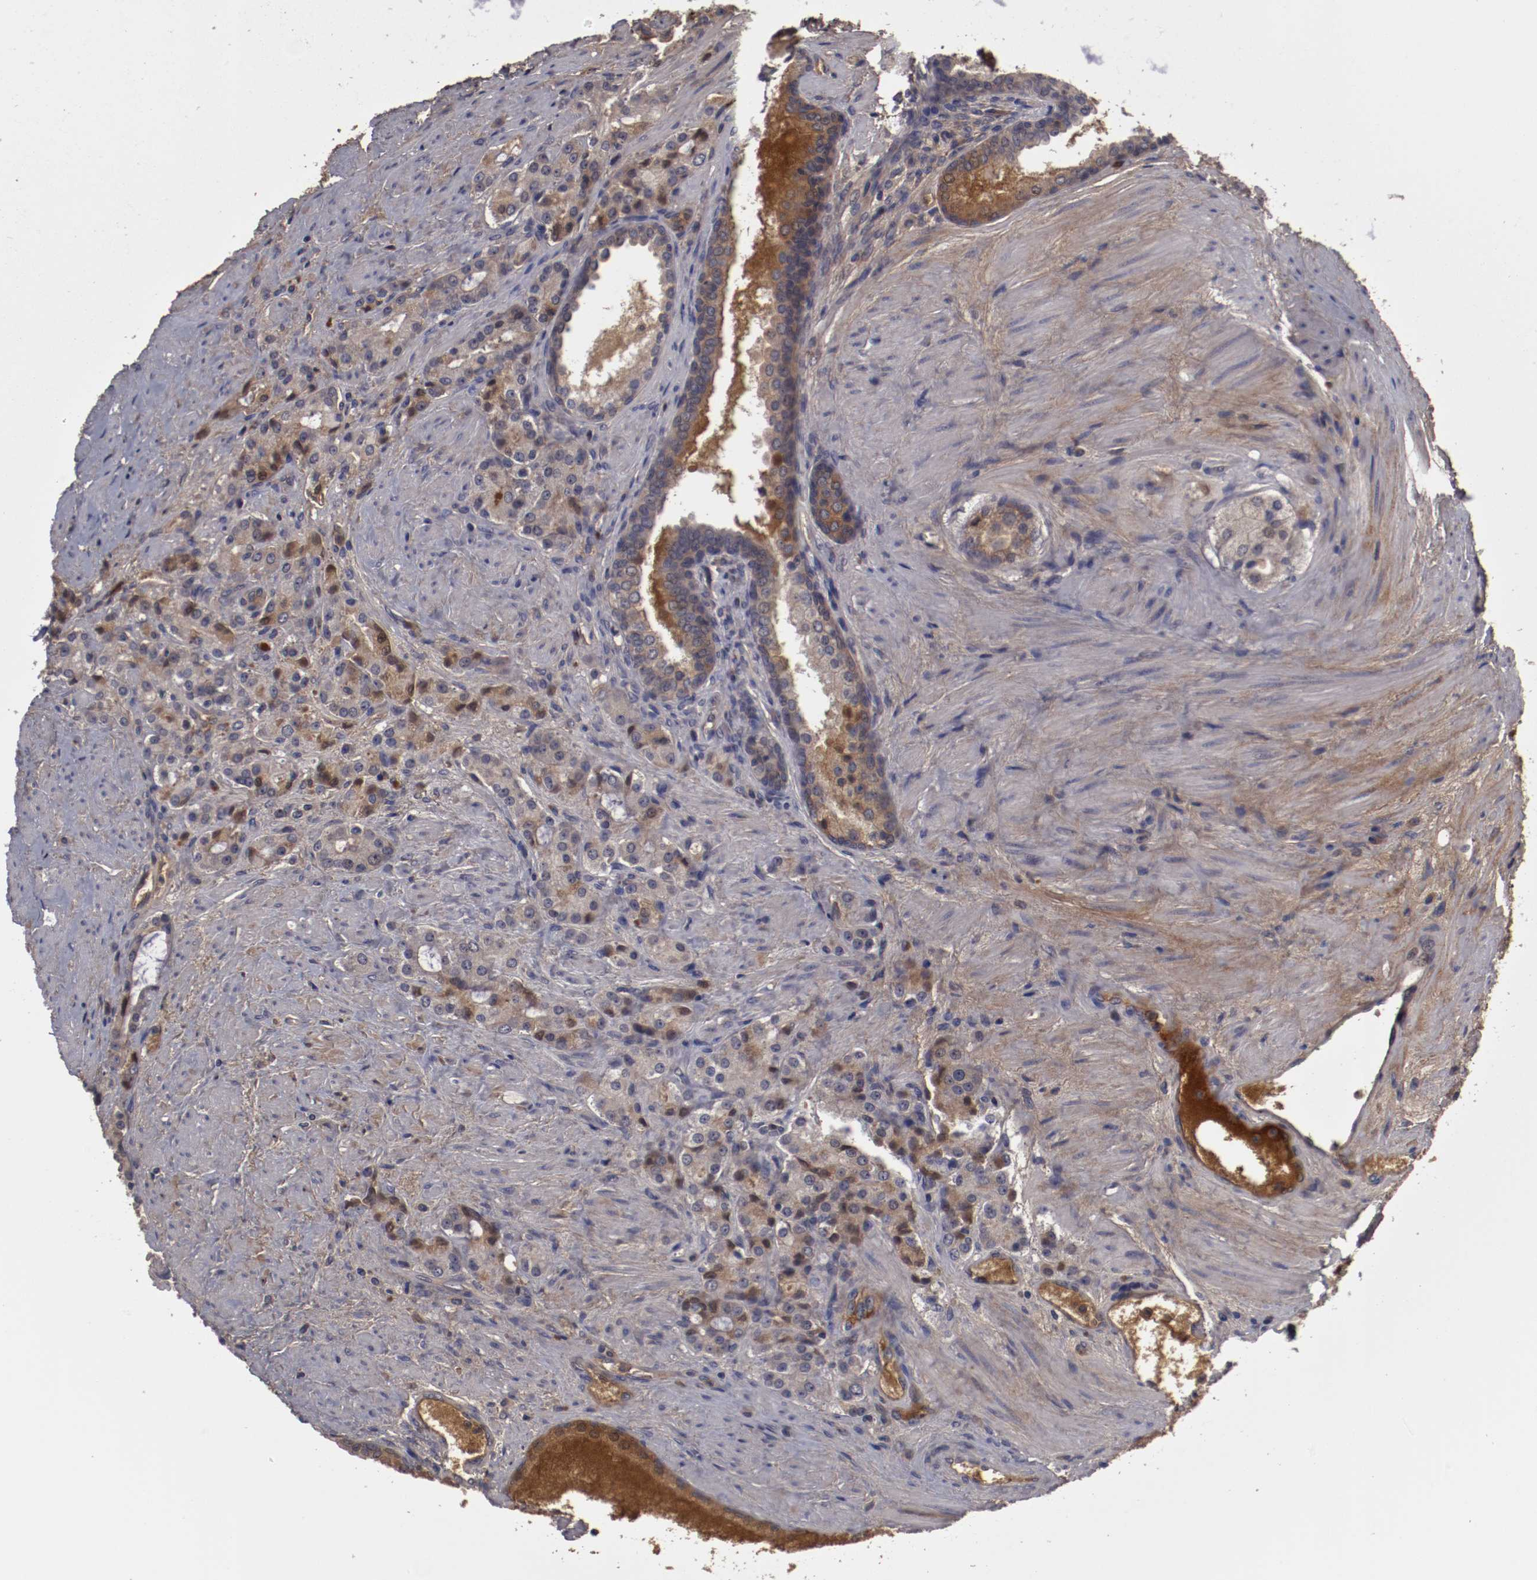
{"staining": {"intensity": "moderate", "quantity": "25%-75%", "location": "cytoplasmic/membranous"}, "tissue": "prostate cancer", "cell_type": "Tumor cells", "image_type": "cancer", "snomed": [{"axis": "morphology", "description": "Adenocarcinoma, Medium grade"}, {"axis": "topography", "description": "Prostate"}], "caption": "Approximately 25%-75% of tumor cells in human medium-grade adenocarcinoma (prostate) show moderate cytoplasmic/membranous protein positivity as visualized by brown immunohistochemical staining.", "gene": "CP", "patient": {"sex": "male", "age": 72}}